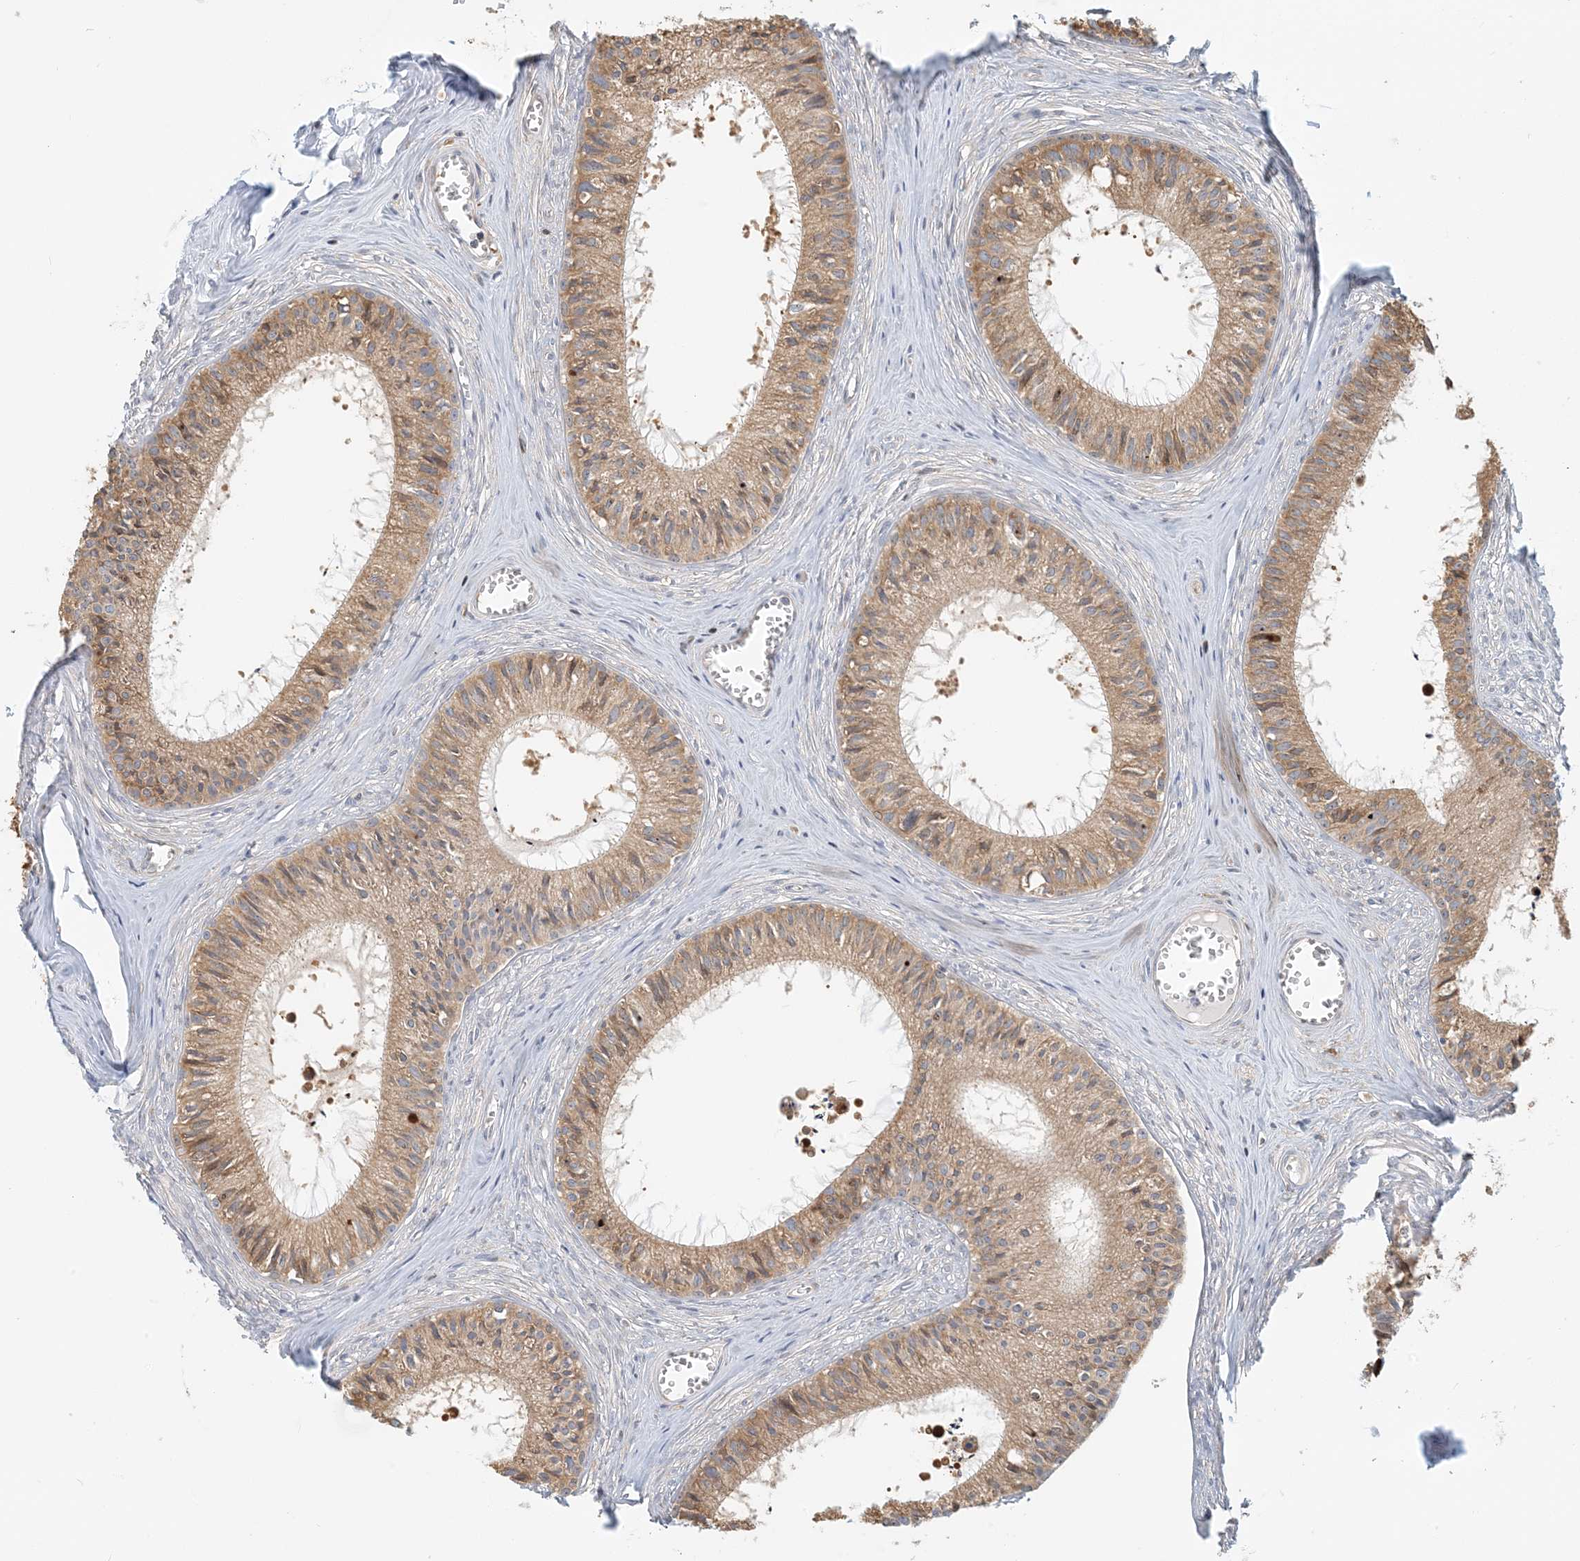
{"staining": {"intensity": "moderate", "quantity": "25%-75%", "location": "cytoplasmic/membranous"}, "tissue": "epididymis", "cell_type": "Glandular cells", "image_type": "normal", "snomed": [{"axis": "morphology", "description": "Normal tissue, NOS"}, {"axis": "topography", "description": "Epididymis"}], "caption": "Protein expression analysis of unremarkable epididymis shows moderate cytoplasmic/membranous staining in about 25%-75% of glandular cells. The staining is performed using DAB brown chromogen to label protein expression. The nuclei are counter-stained blue using hematoxylin.", "gene": "HNMT", "patient": {"sex": "male", "age": 36}}